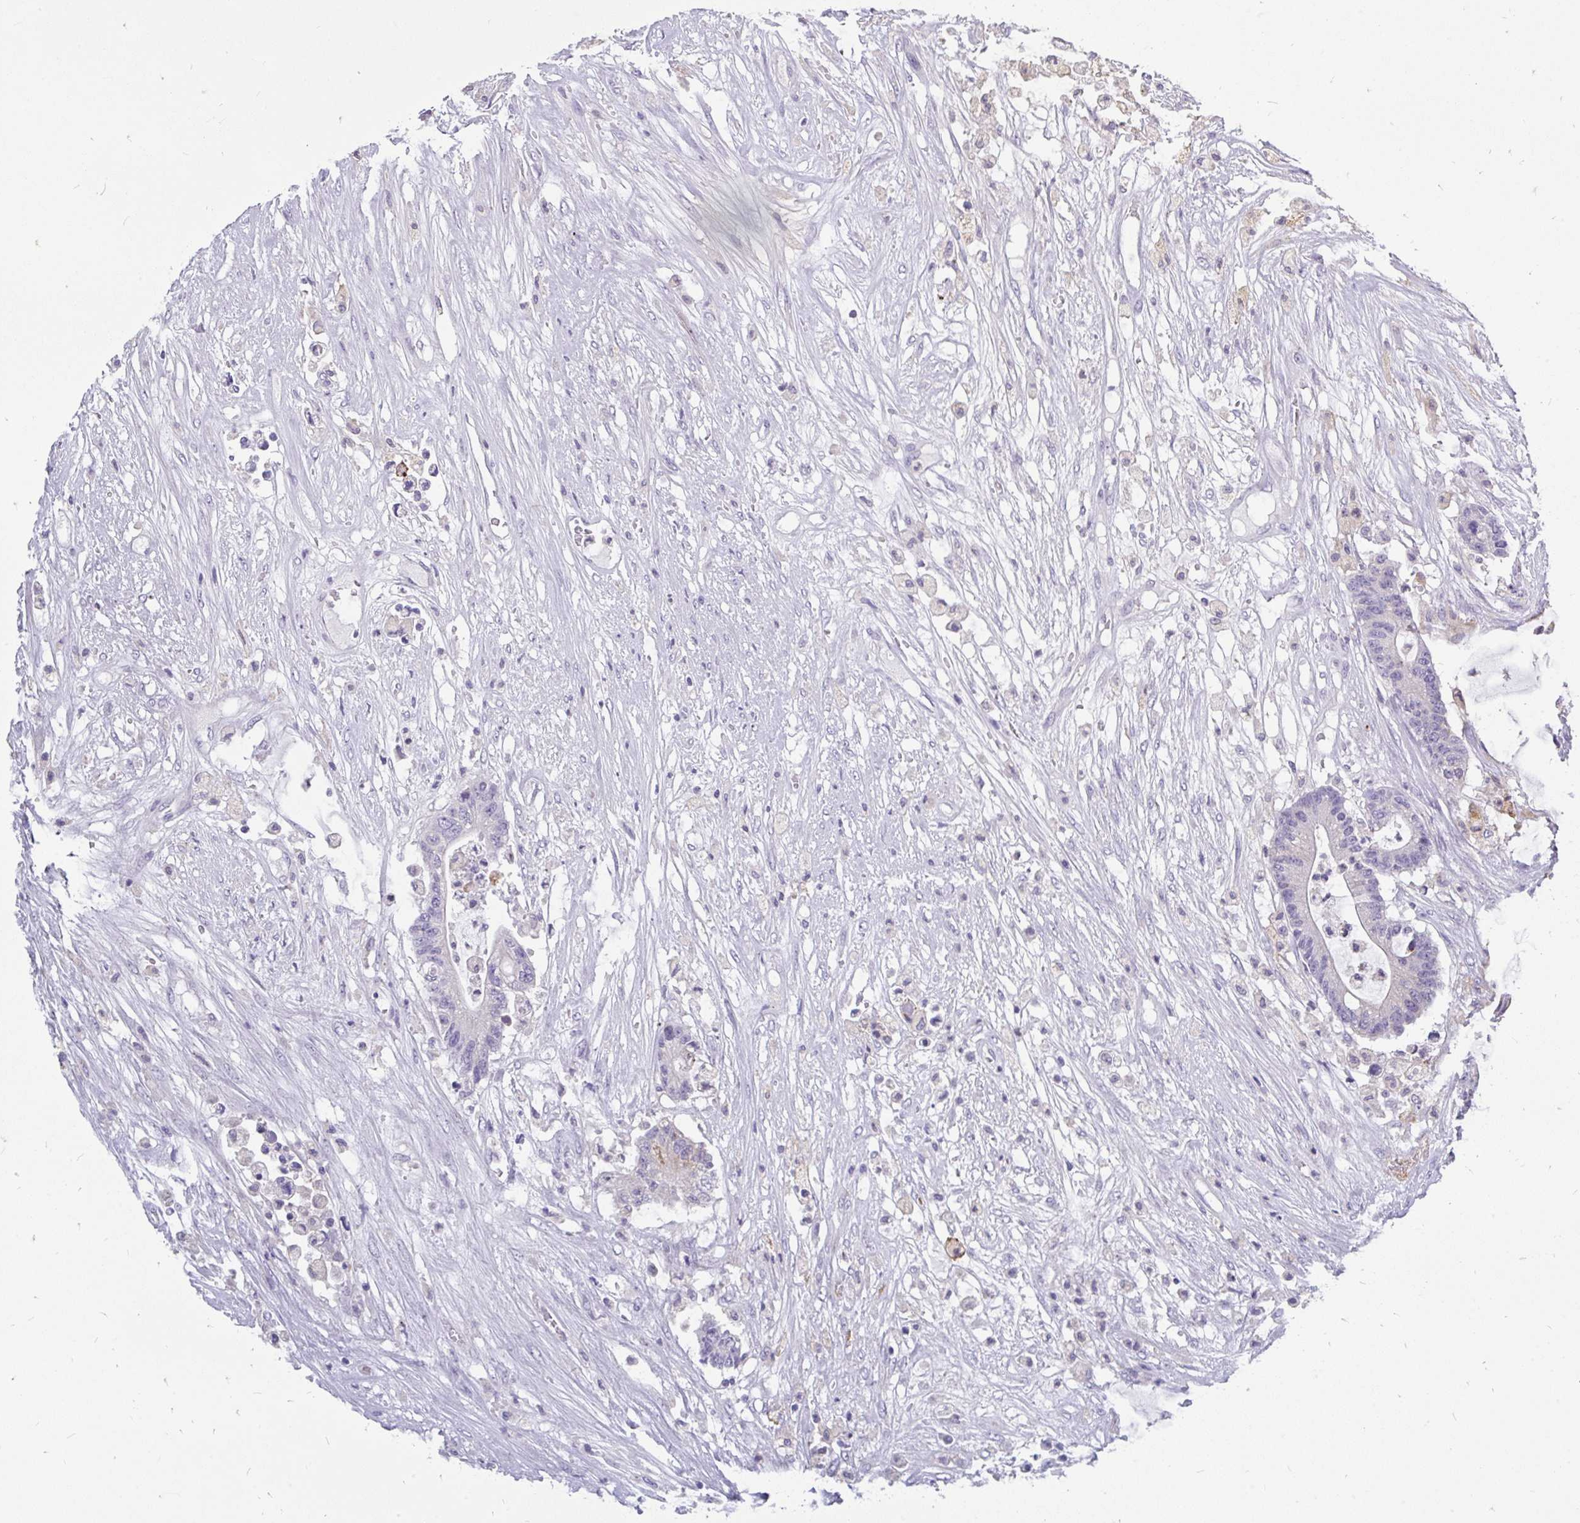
{"staining": {"intensity": "moderate", "quantity": "<25%", "location": "cytoplasmic/membranous"}, "tissue": "colorectal cancer", "cell_type": "Tumor cells", "image_type": "cancer", "snomed": [{"axis": "morphology", "description": "Adenocarcinoma, NOS"}, {"axis": "topography", "description": "Colon"}], "caption": "Adenocarcinoma (colorectal) stained for a protein (brown) displays moderate cytoplasmic/membranous positive staining in approximately <25% of tumor cells.", "gene": "INTS5", "patient": {"sex": "female", "age": 84}}